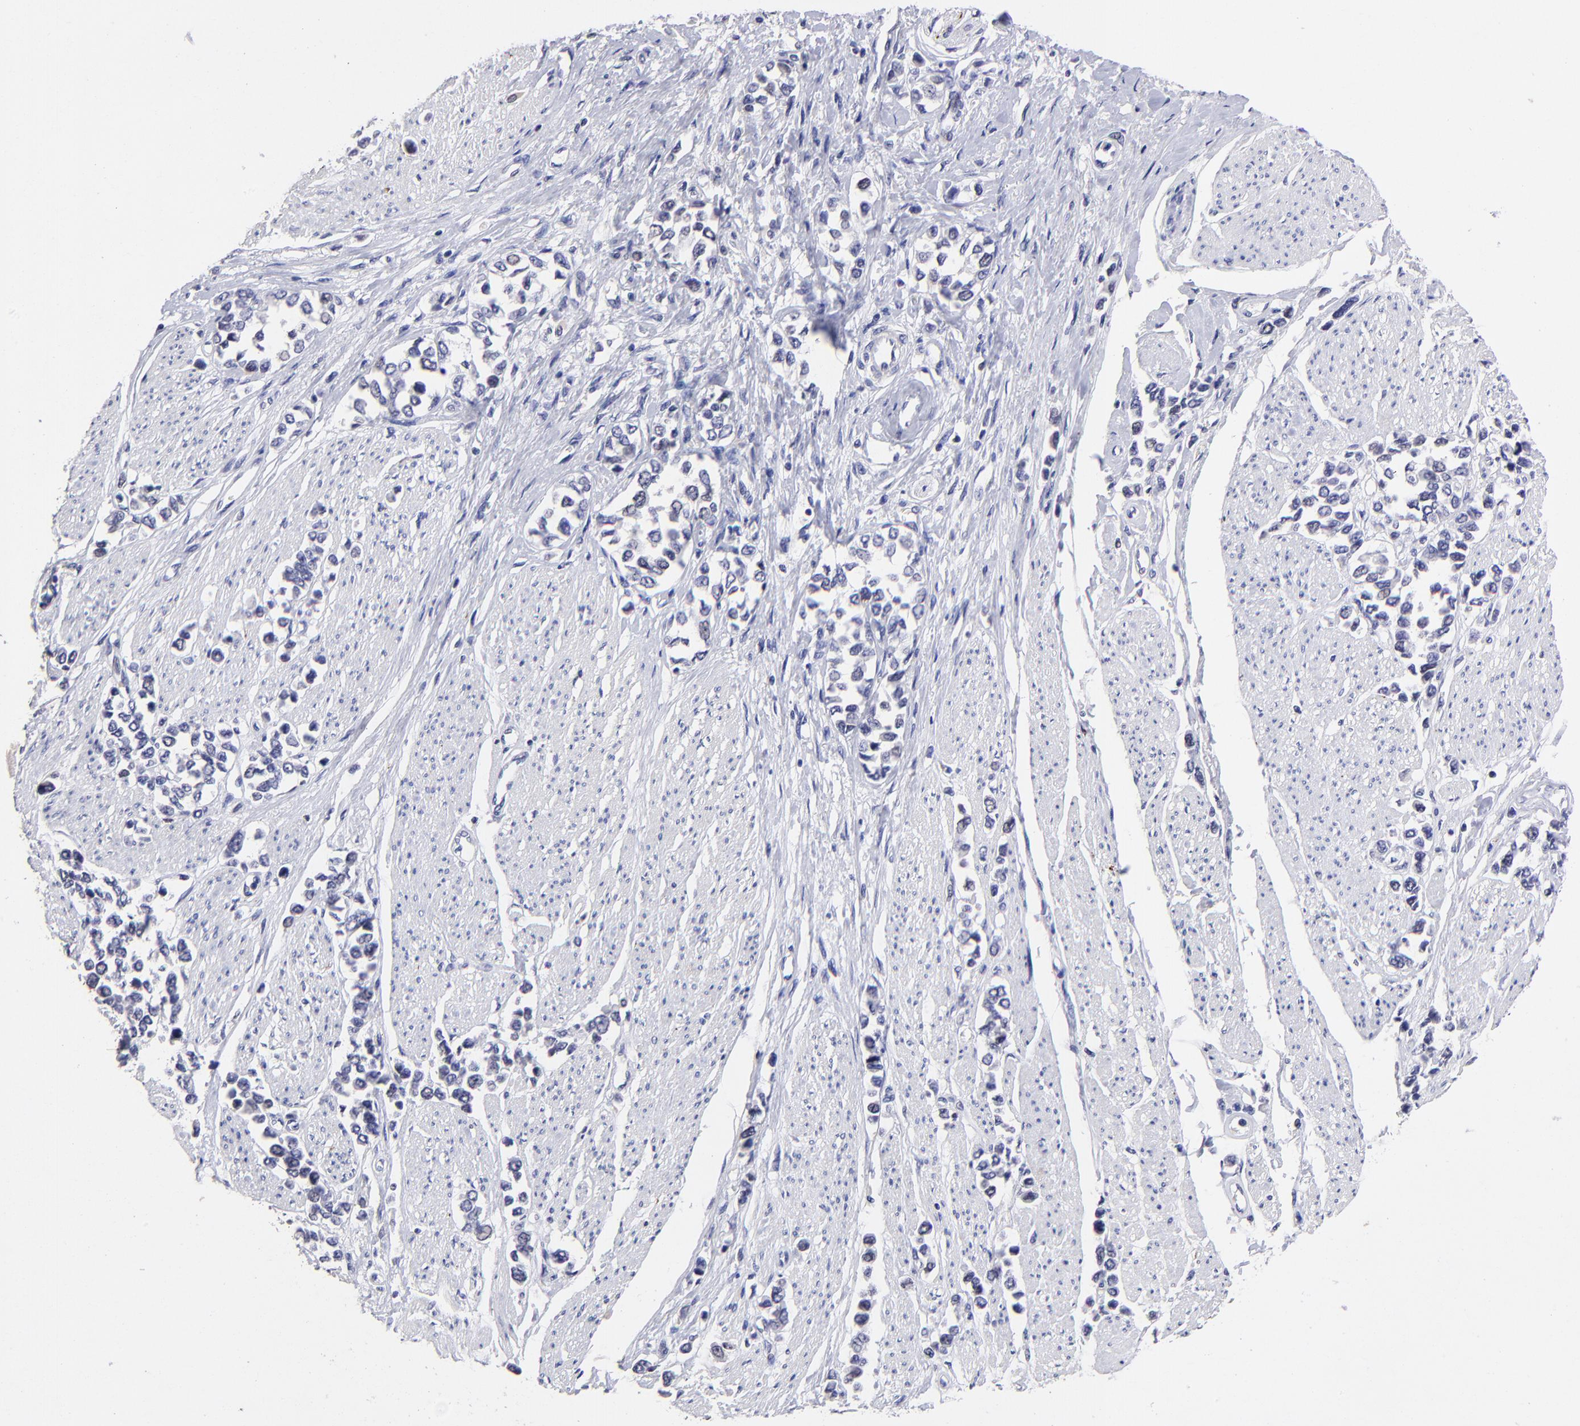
{"staining": {"intensity": "negative", "quantity": "none", "location": "none"}, "tissue": "stomach cancer", "cell_type": "Tumor cells", "image_type": "cancer", "snomed": [{"axis": "morphology", "description": "Adenocarcinoma, NOS"}, {"axis": "topography", "description": "Stomach, upper"}], "caption": "Stomach adenocarcinoma stained for a protein using IHC displays no expression tumor cells.", "gene": "DNMT1", "patient": {"sex": "male", "age": 76}}